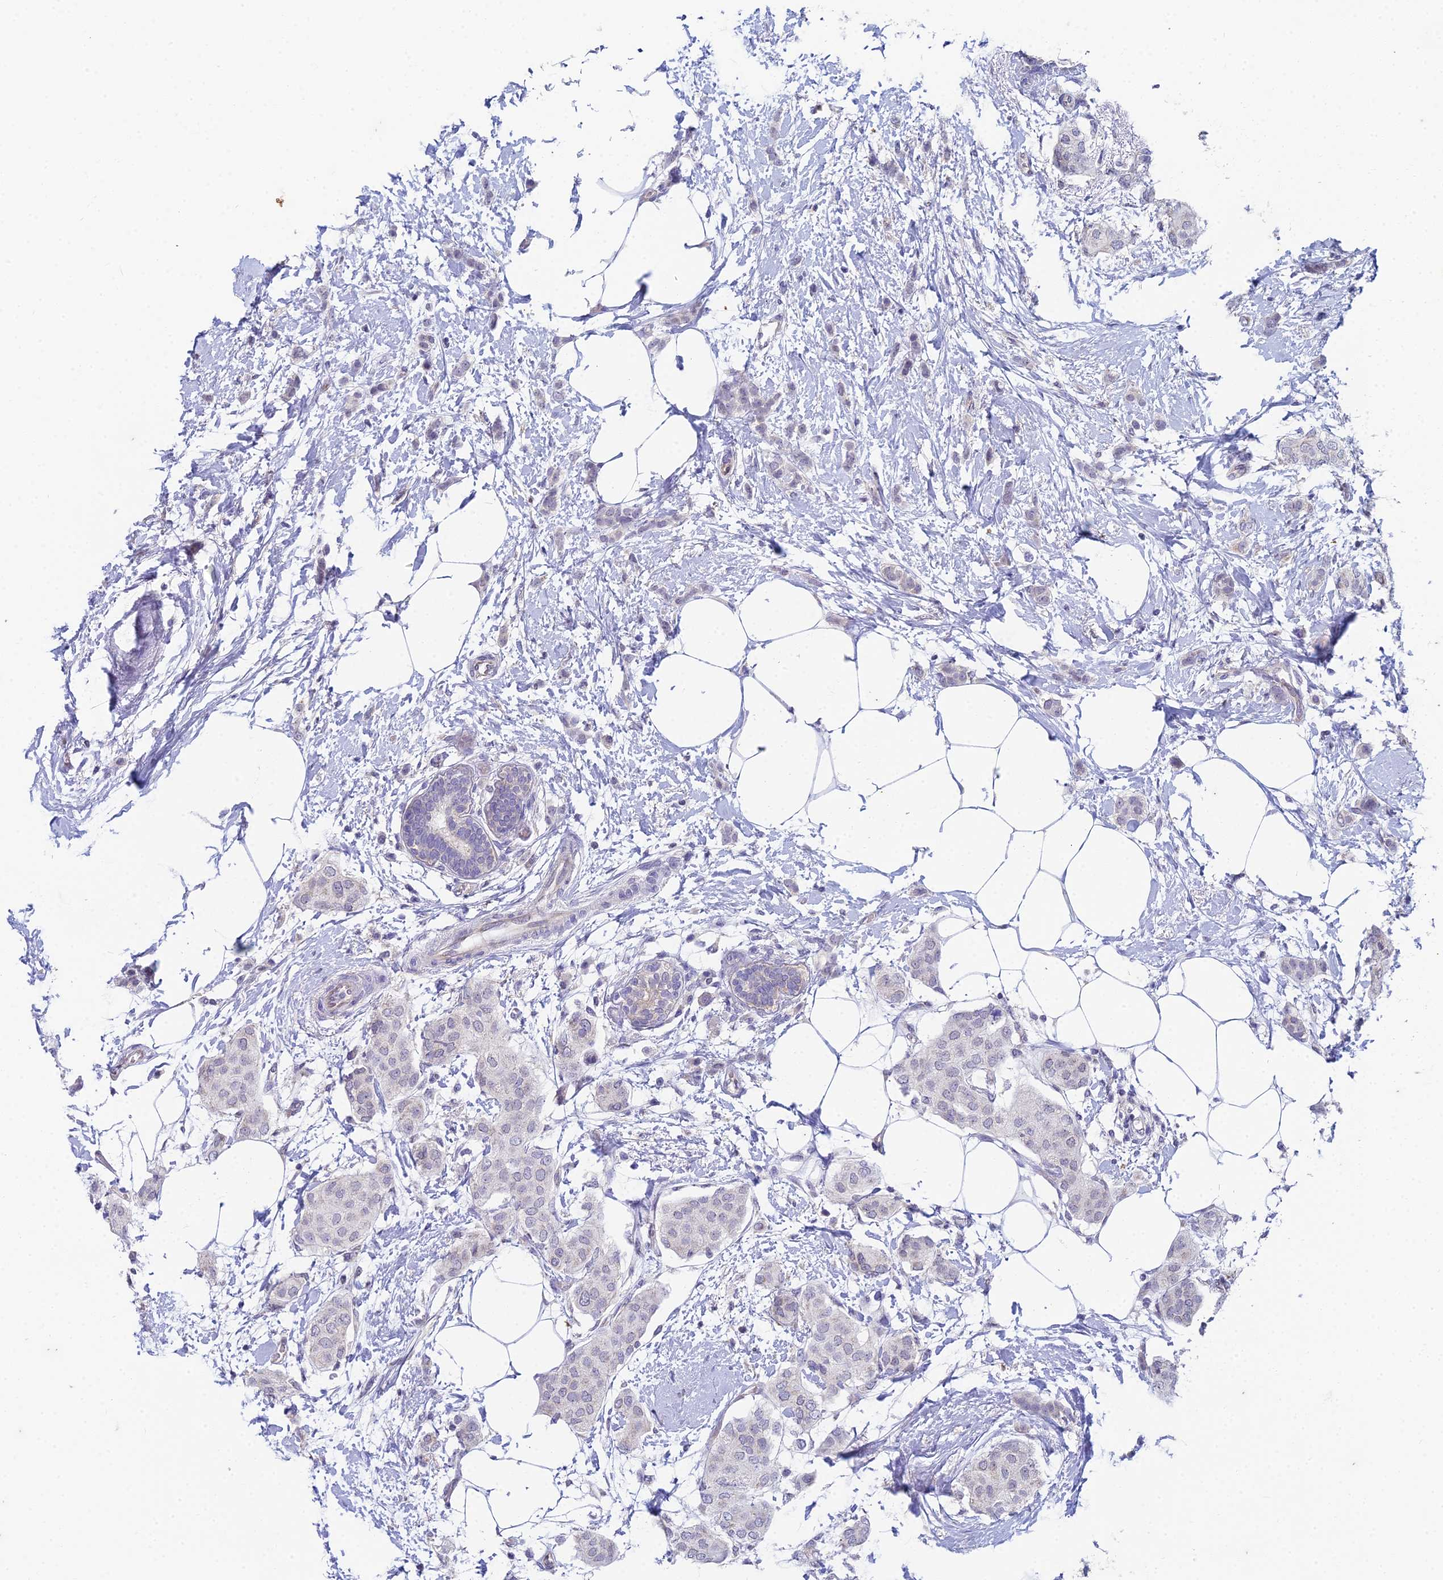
{"staining": {"intensity": "negative", "quantity": "none", "location": "none"}, "tissue": "breast cancer", "cell_type": "Tumor cells", "image_type": "cancer", "snomed": [{"axis": "morphology", "description": "Duct carcinoma"}, {"axis": "topography", "description": "Breast"}], "caption": "A micrograph of invasive ductal carcinoma (breast) stained for a protein displays no brown staining in tumor cells.", "gene": "EEF2KMT", "patient": {"sex": "female", "age": 72}}